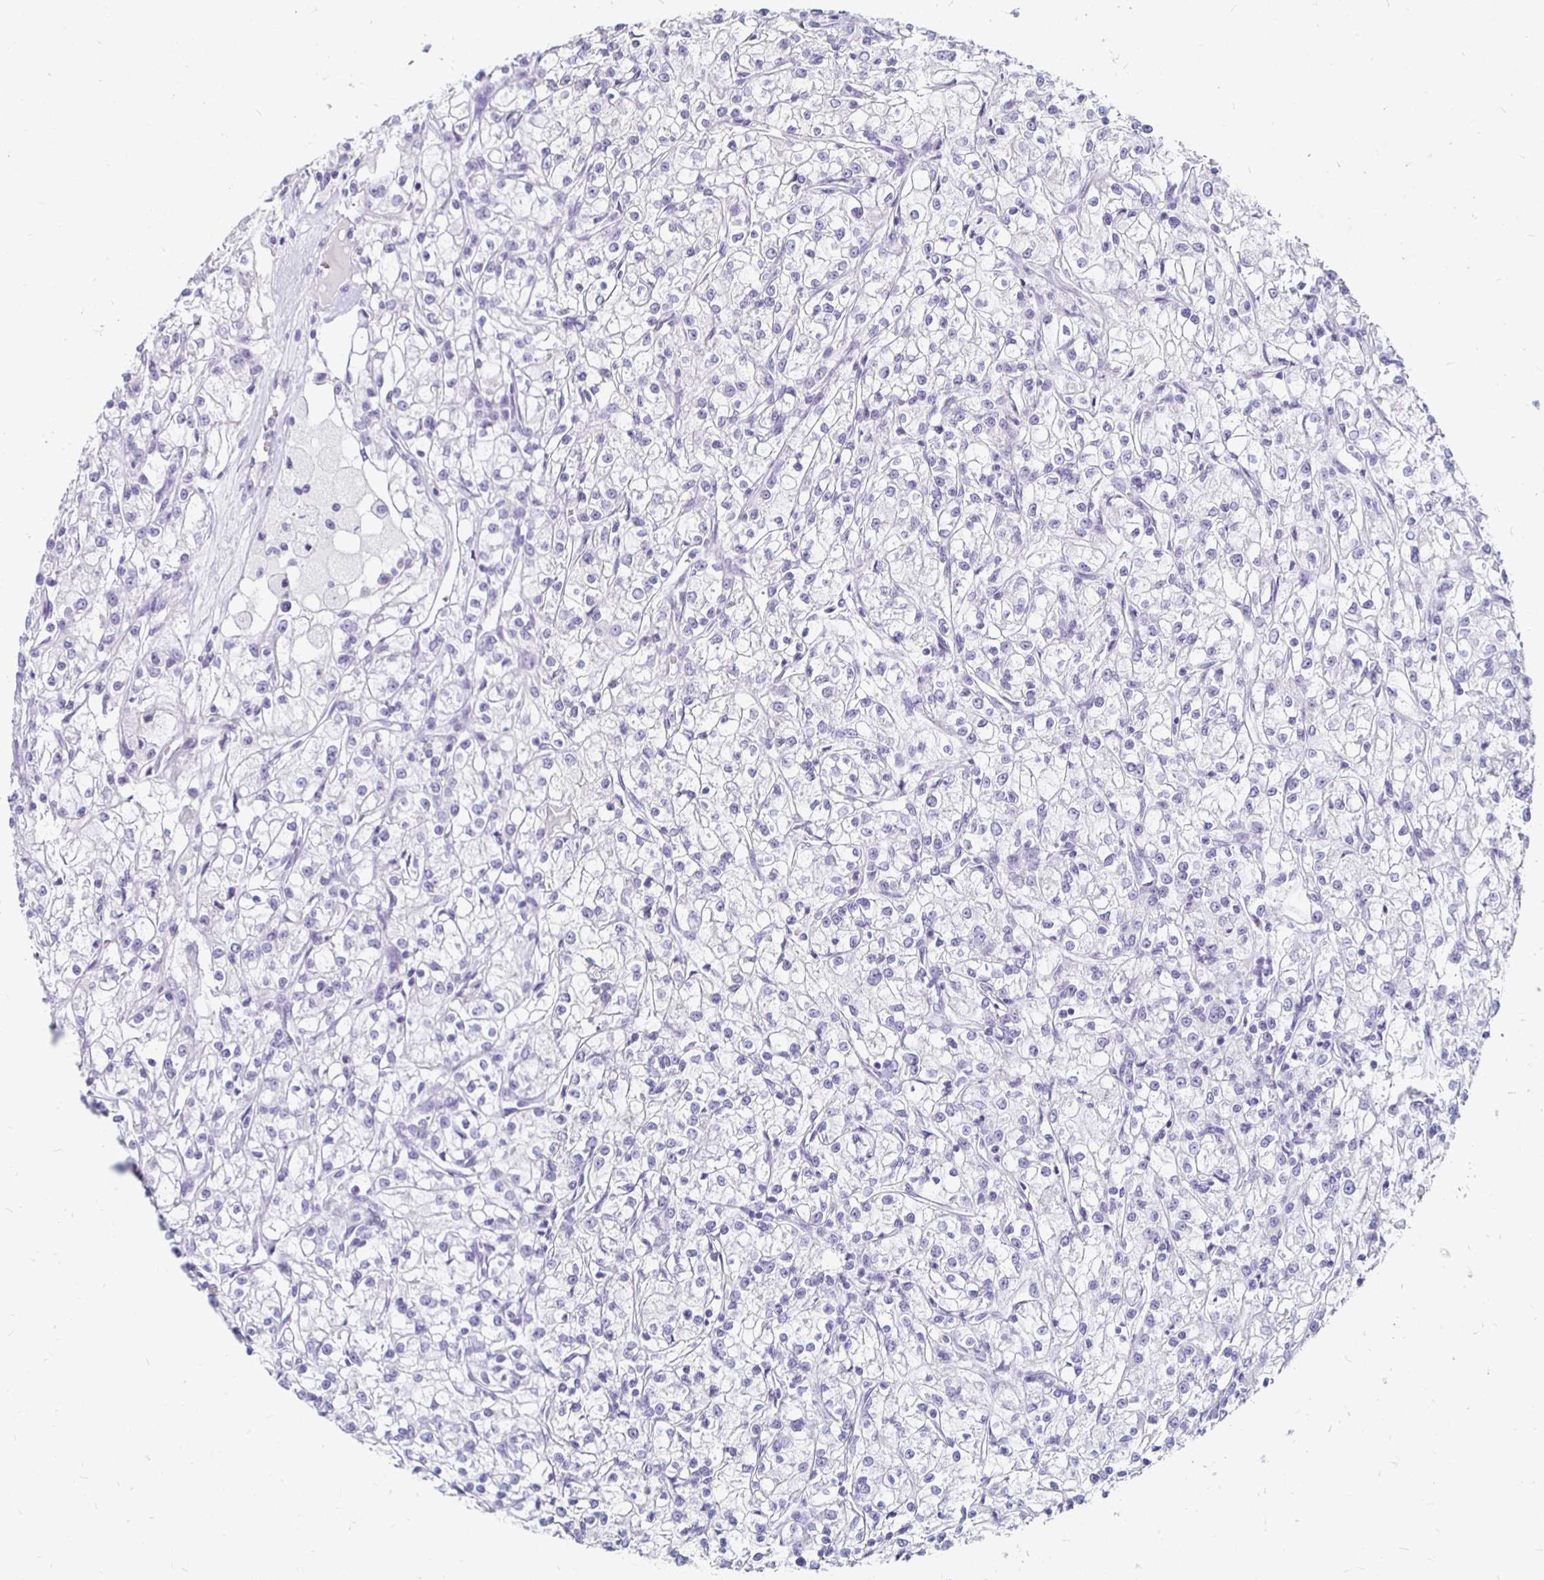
{"staining": {"intensity": "negative", "quantity": "none", "location": "none"}, "tissue": "renal cancer", "cell_type": "Tumor cells", "image_type": "cancer", "snomed": [{"axis": "morphology", "description": "Adenocarcinoma, NOS"}, {"axis": "topography", "description": "Kidney"}], "caption": "Tumor cells are negative for brown protein staining in renal adenocarcinoma.", "gene": "KCNQ2", "patient": {"sex": "female", "age": 59}}